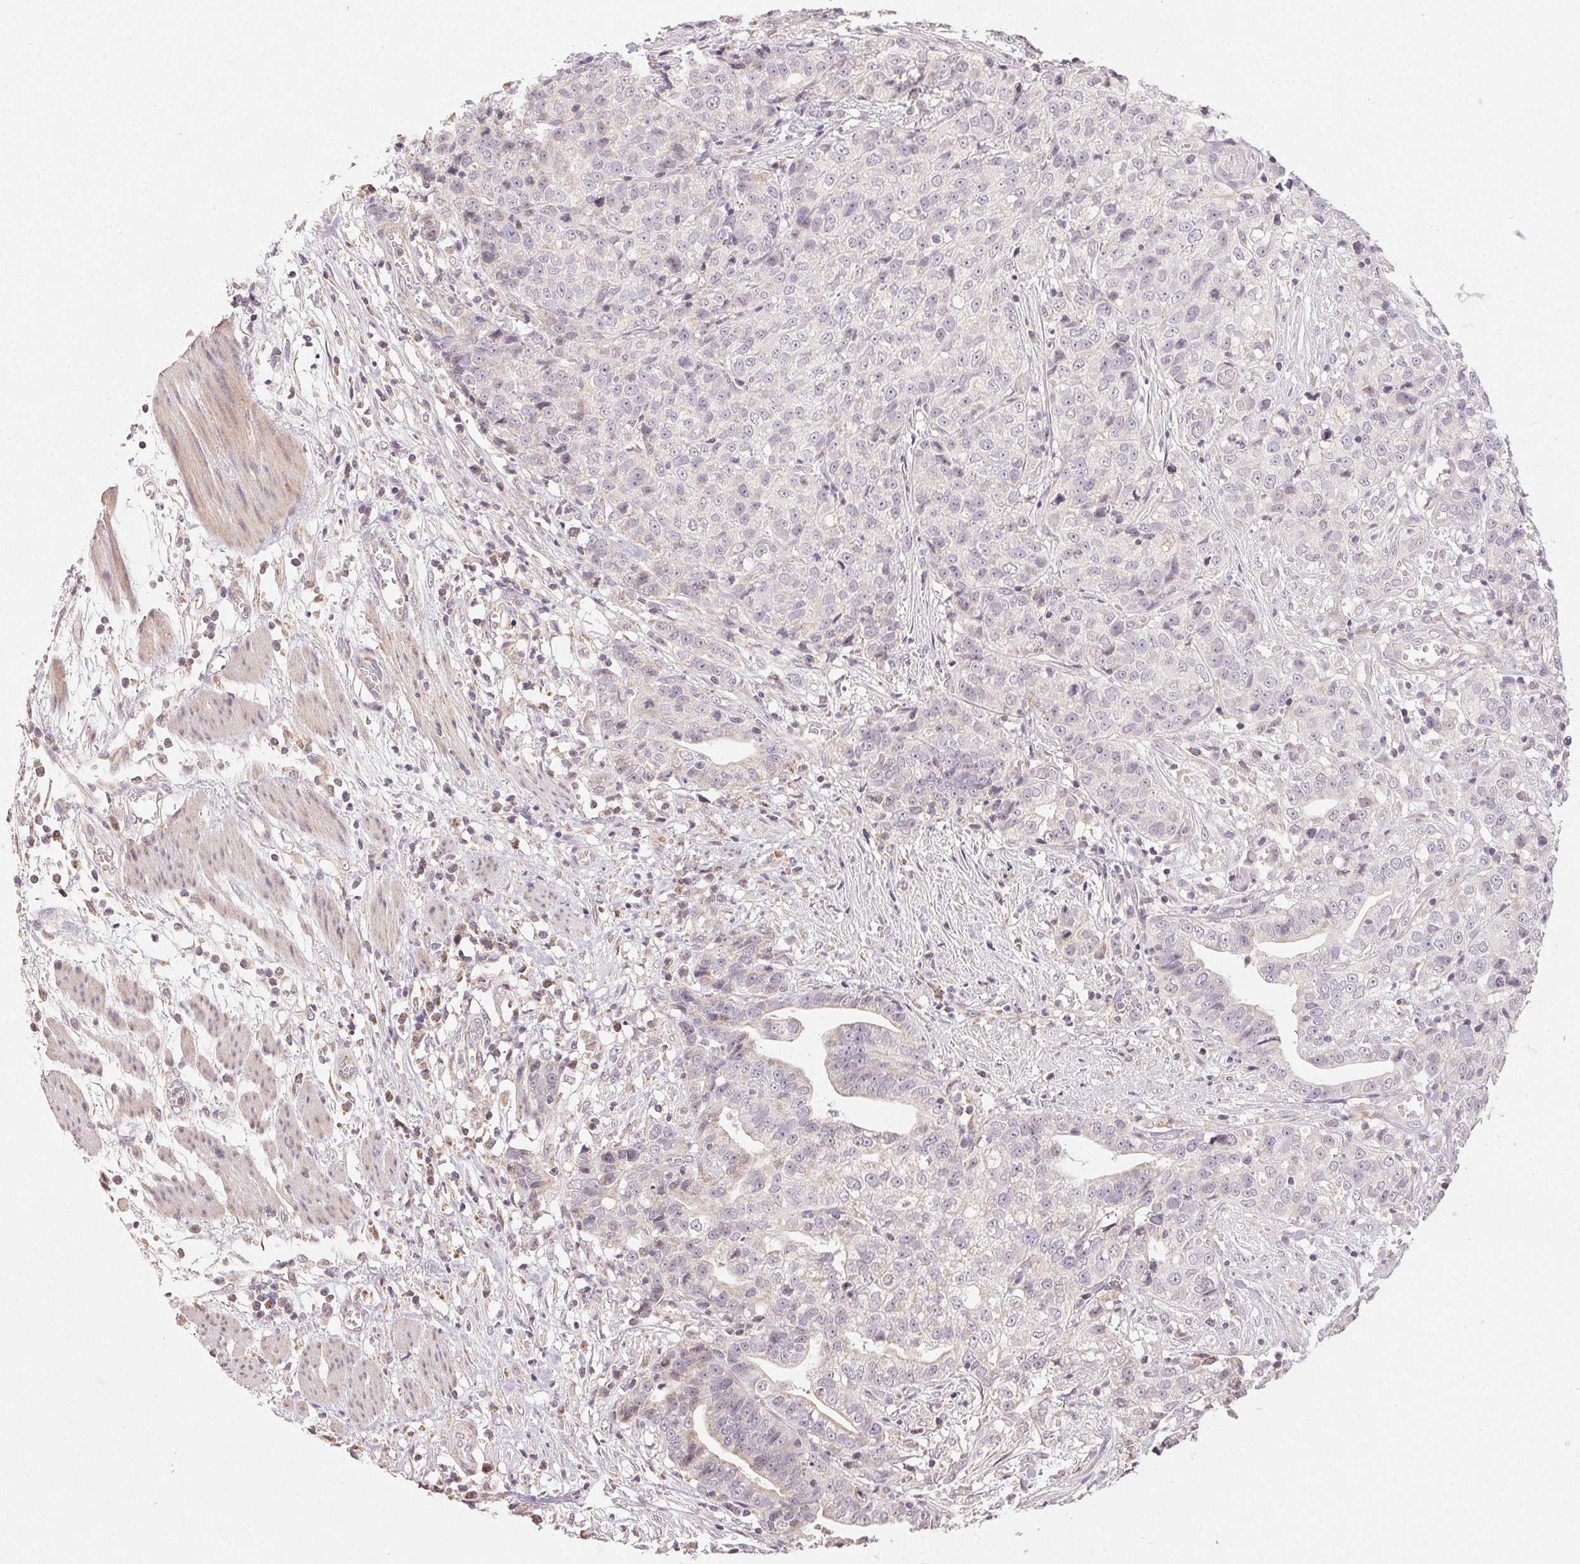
{"staining": {"intensity": "negative", "quantity": "none", "location": "none"}, "tissue": "stomach cancer", "cell_type": "Tumor cells", "image_type": "cancer", "snomed": [{"axis": "morphology", "description": "Adenocarcinoma, NOS"}, {"axis": "topography", "description": "Stomach, upper"}], "caption": "Immunohistochemistry image of neoplastic tissue: human adenocarcinoma (stomach) stained with DAB exhibits no significant protein expression in tumor cells. (Brightfield microscopy of DAB immunohistochemistry at high magnification).", "gene": "CLASP1", "patient": {"sex": "female", "age": 67}}